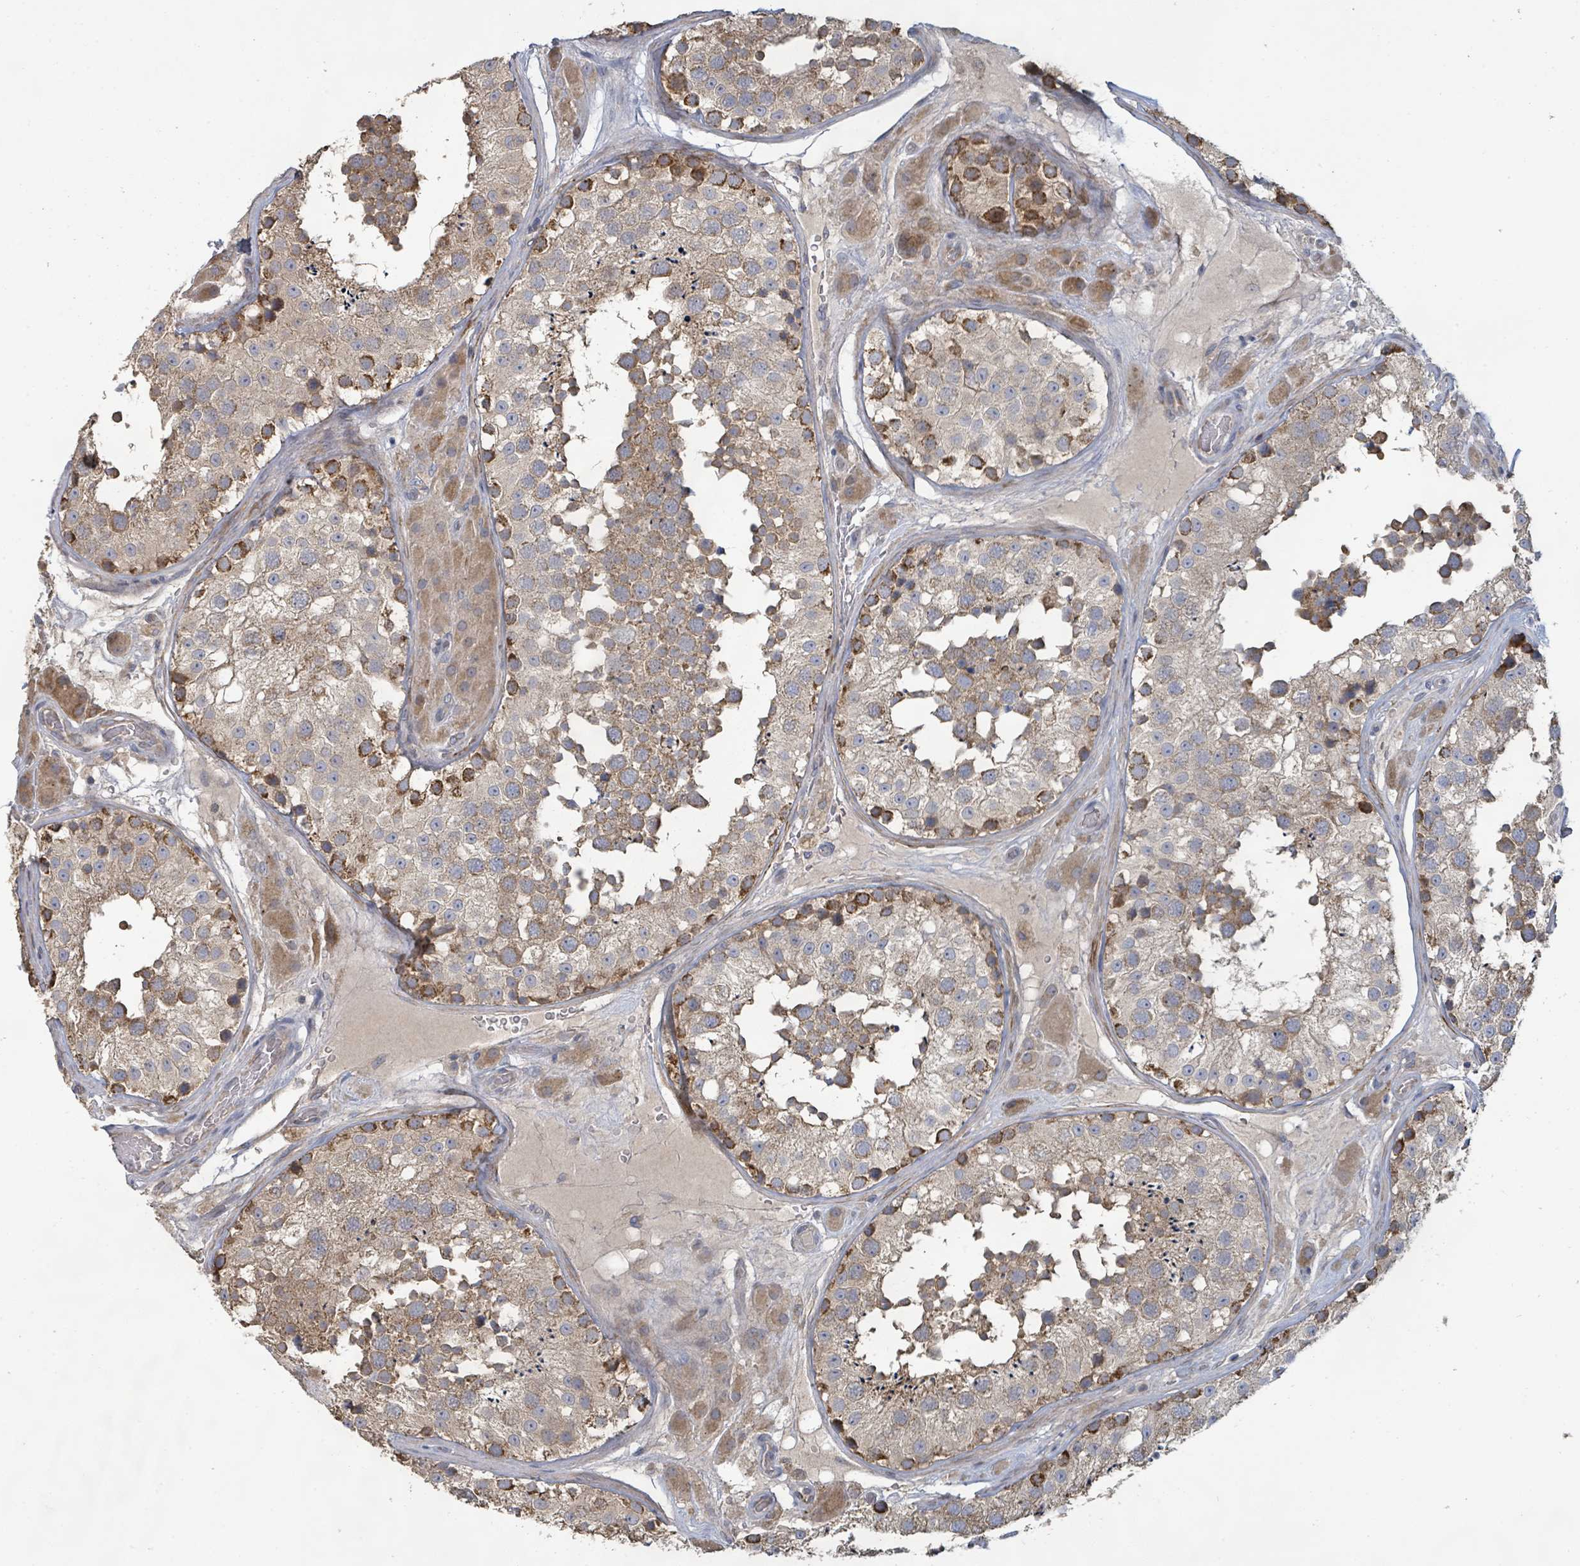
{"staining": {"intensity": "moderate", "quantity": ">75%", "location": "cytoplasmic/membranous"}, "tissue": "testis", "cell_type": "Cells in seminiferous ducts", "image_type": "normal", "snomed": [{"axis": "morphology", "description": "Normal tissue, NOS"}, {"axis": "topography", "description": "Testis"}], "caption": "Cells in seminiferous ducts reveal moderate cytoplasmic/membranous expression in approximately >75% of cells in unremarkable testis.", "gene": "KCNS2", "patient": {"sex": "male", "age": 26}}